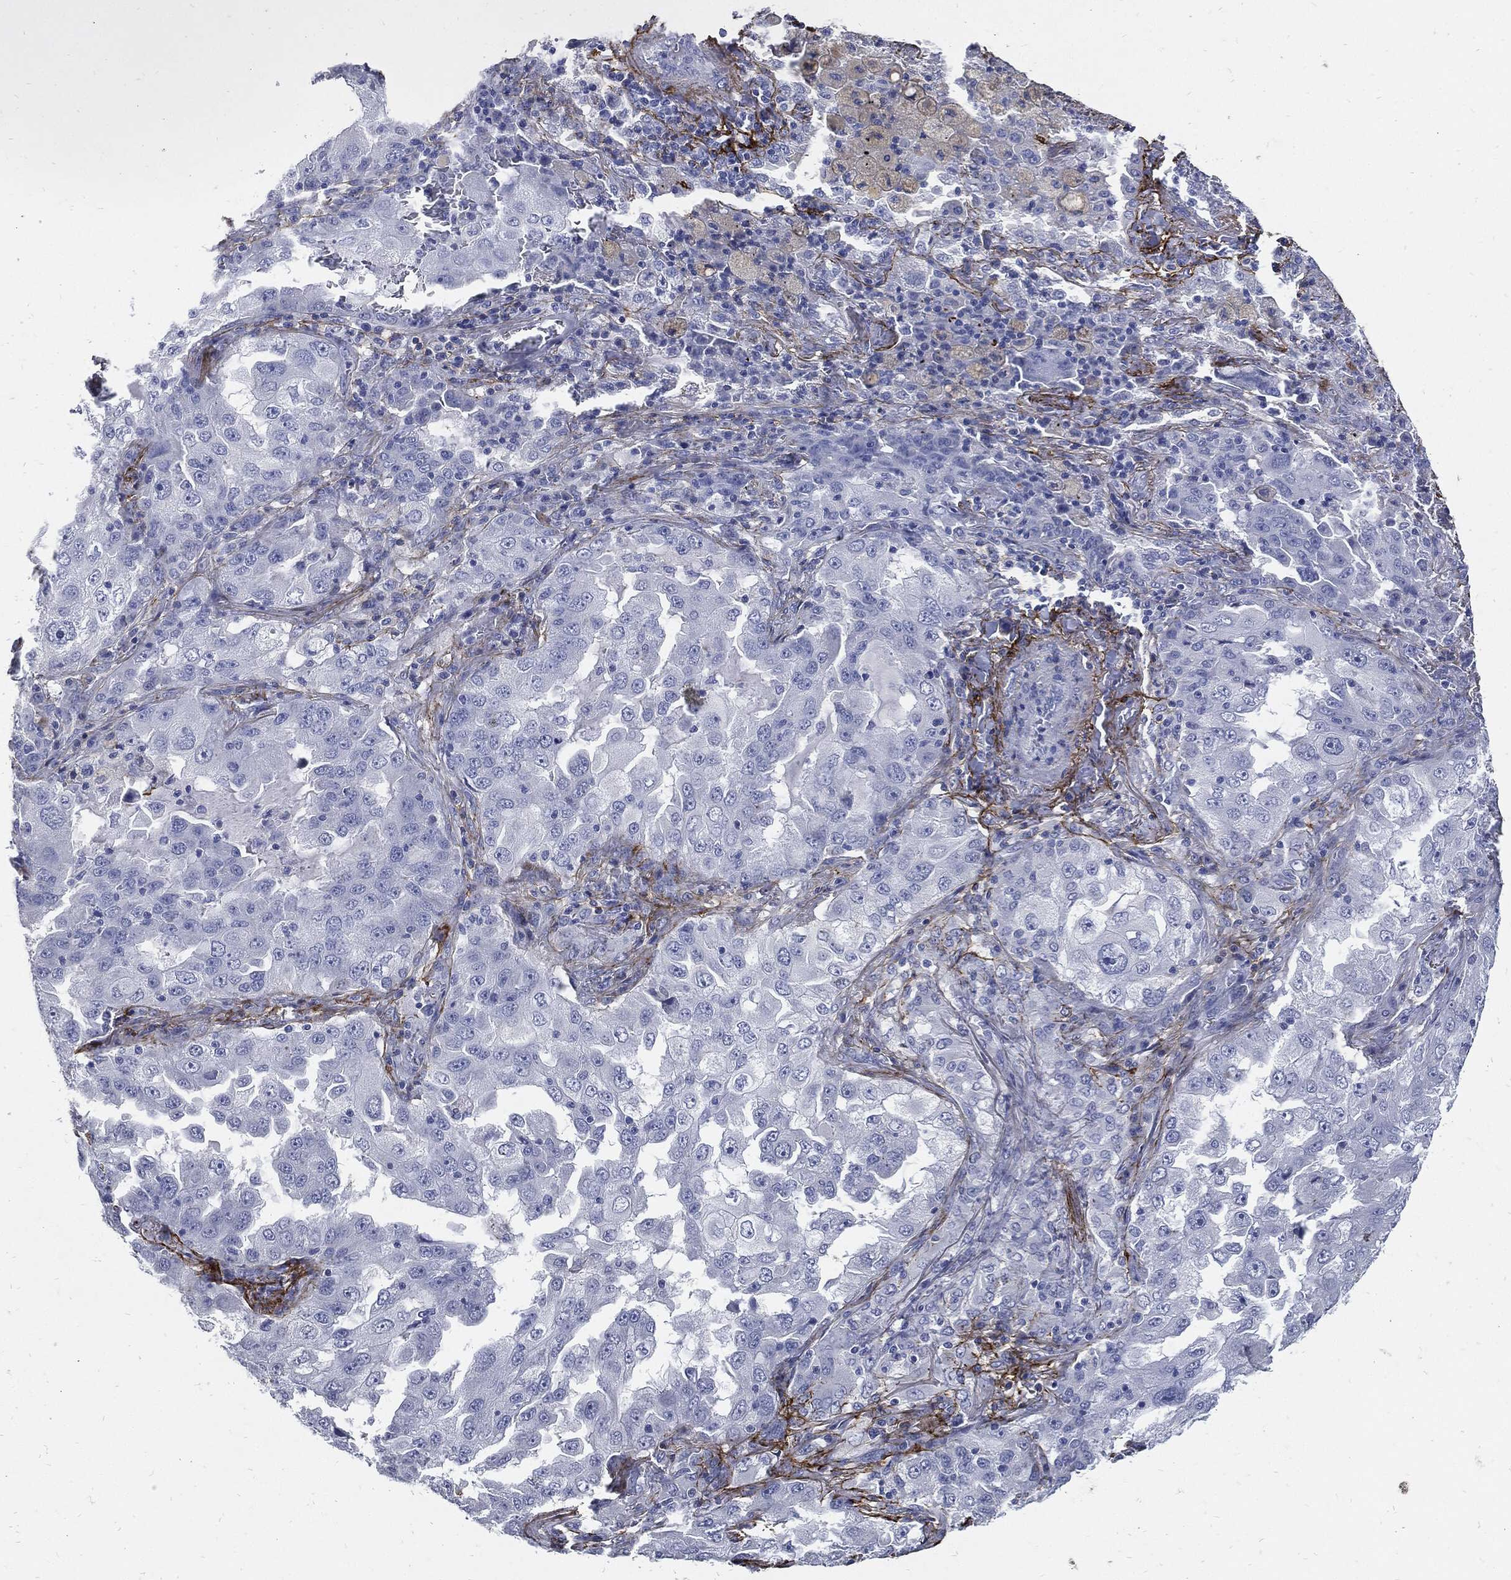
{"staining": {"intensity": "negative", "quantity": "none", "location": "none"}, "tissue": "lung cancer", "cell_type": "Tumor cells", "image_type": "cancer", "snomed": [{"axis": "morphology", "description": "Adenocarcinoma, NOS"}, {"axis": "topography", "description": "Lung"}], "caption": "Immunohistochemistry (IHC) of human lung cancer demonstrates no positivity in tumor cells.", "gene": "FBN1", "patient": {"sex": "female", "age": 61}}